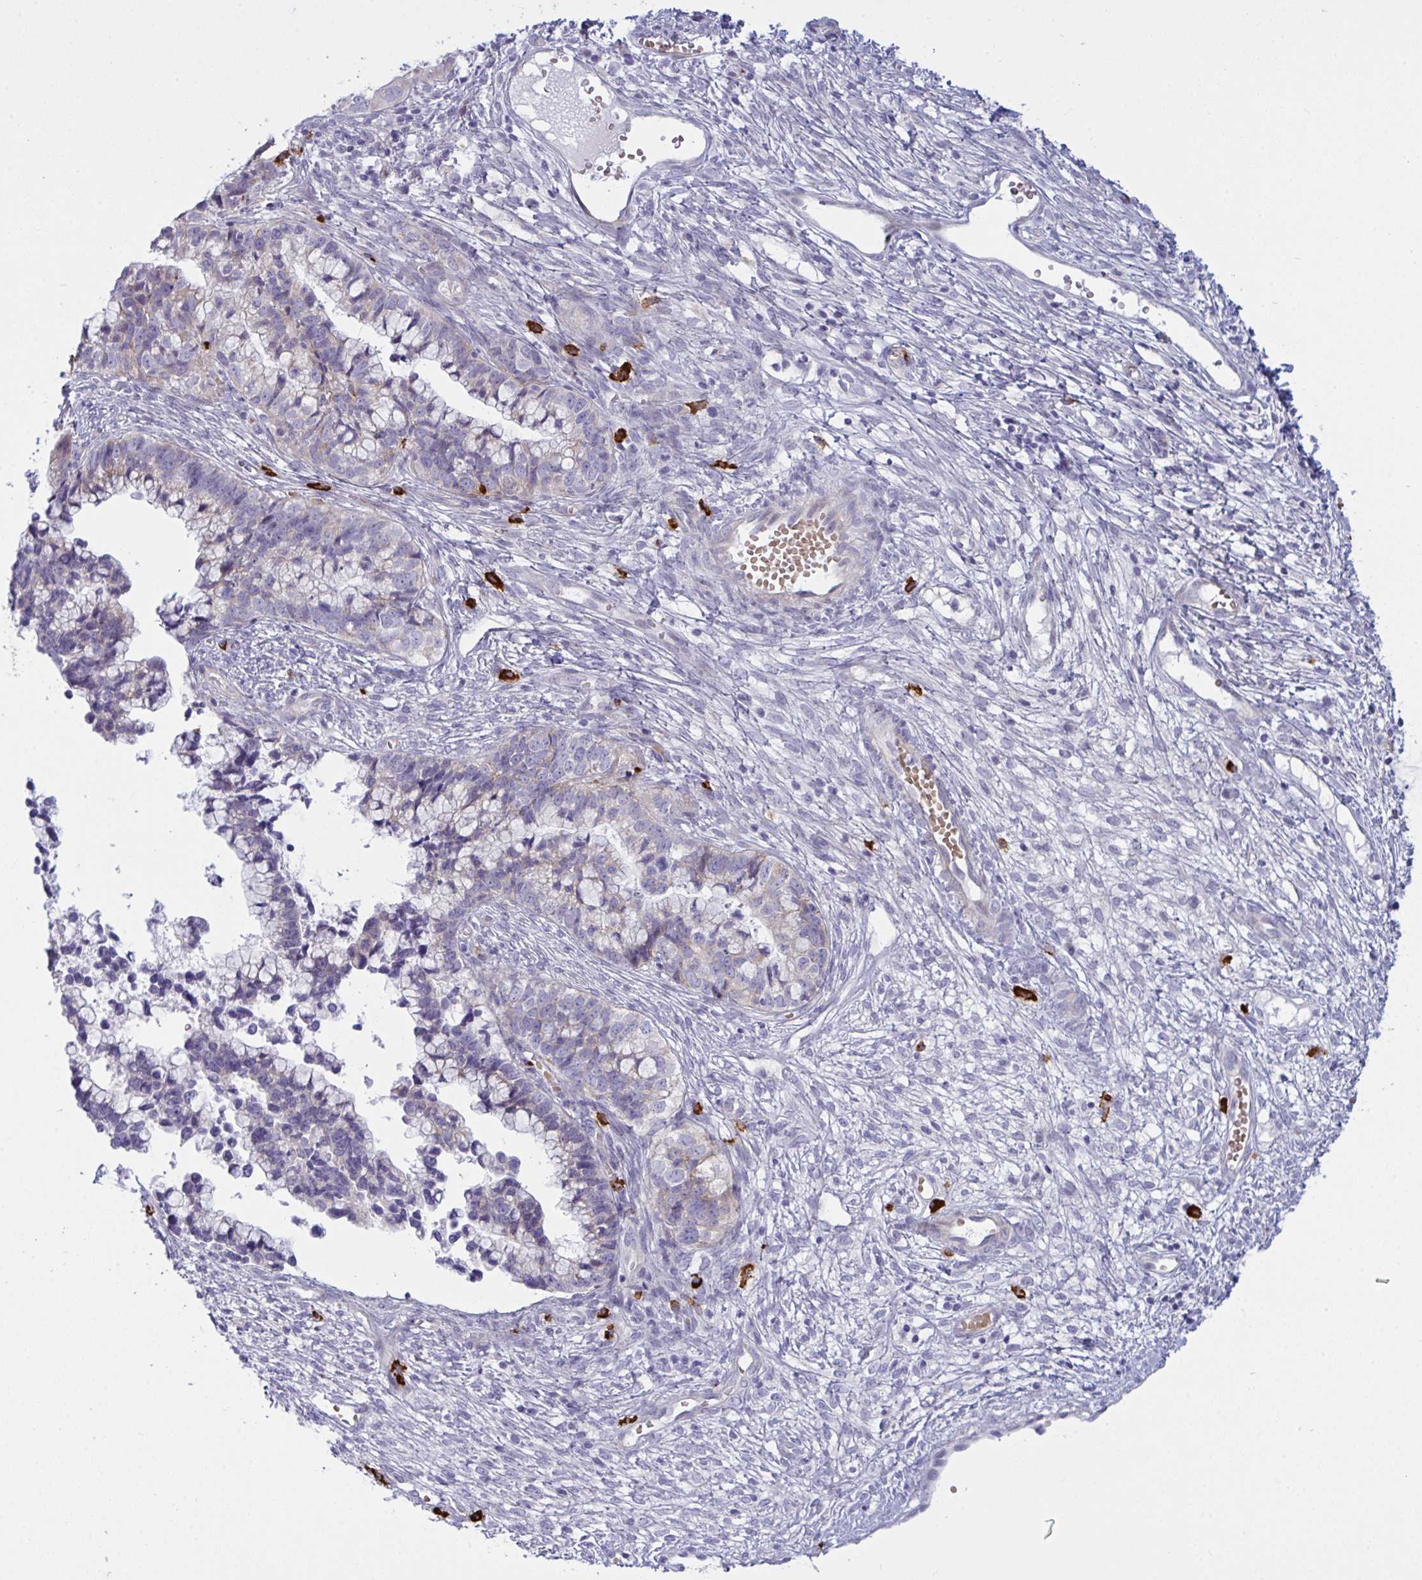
{"staining": {"intensity": "weak", "quantity": "<25%", "location": "cytoplasmic/membranous"}, "tissue": "cervical cancer", "cell_type": "Tumor cells", "image_type": "cancer", "snomed": [{"axis": "morphology", "description": "Adenocarcinoma, NOS"}, {"axis": "topography", "description": "Cervix"}], "caption": "IHC of adenocarcinoma (cervical) reveals no expression in tumor cells. (DAB (3,3'-diaminobenzidine) immunohistochemistry with hematoxylin counter stain).", "gene": "ZNF684", "patient": {"sex": "female", "age": 44}}